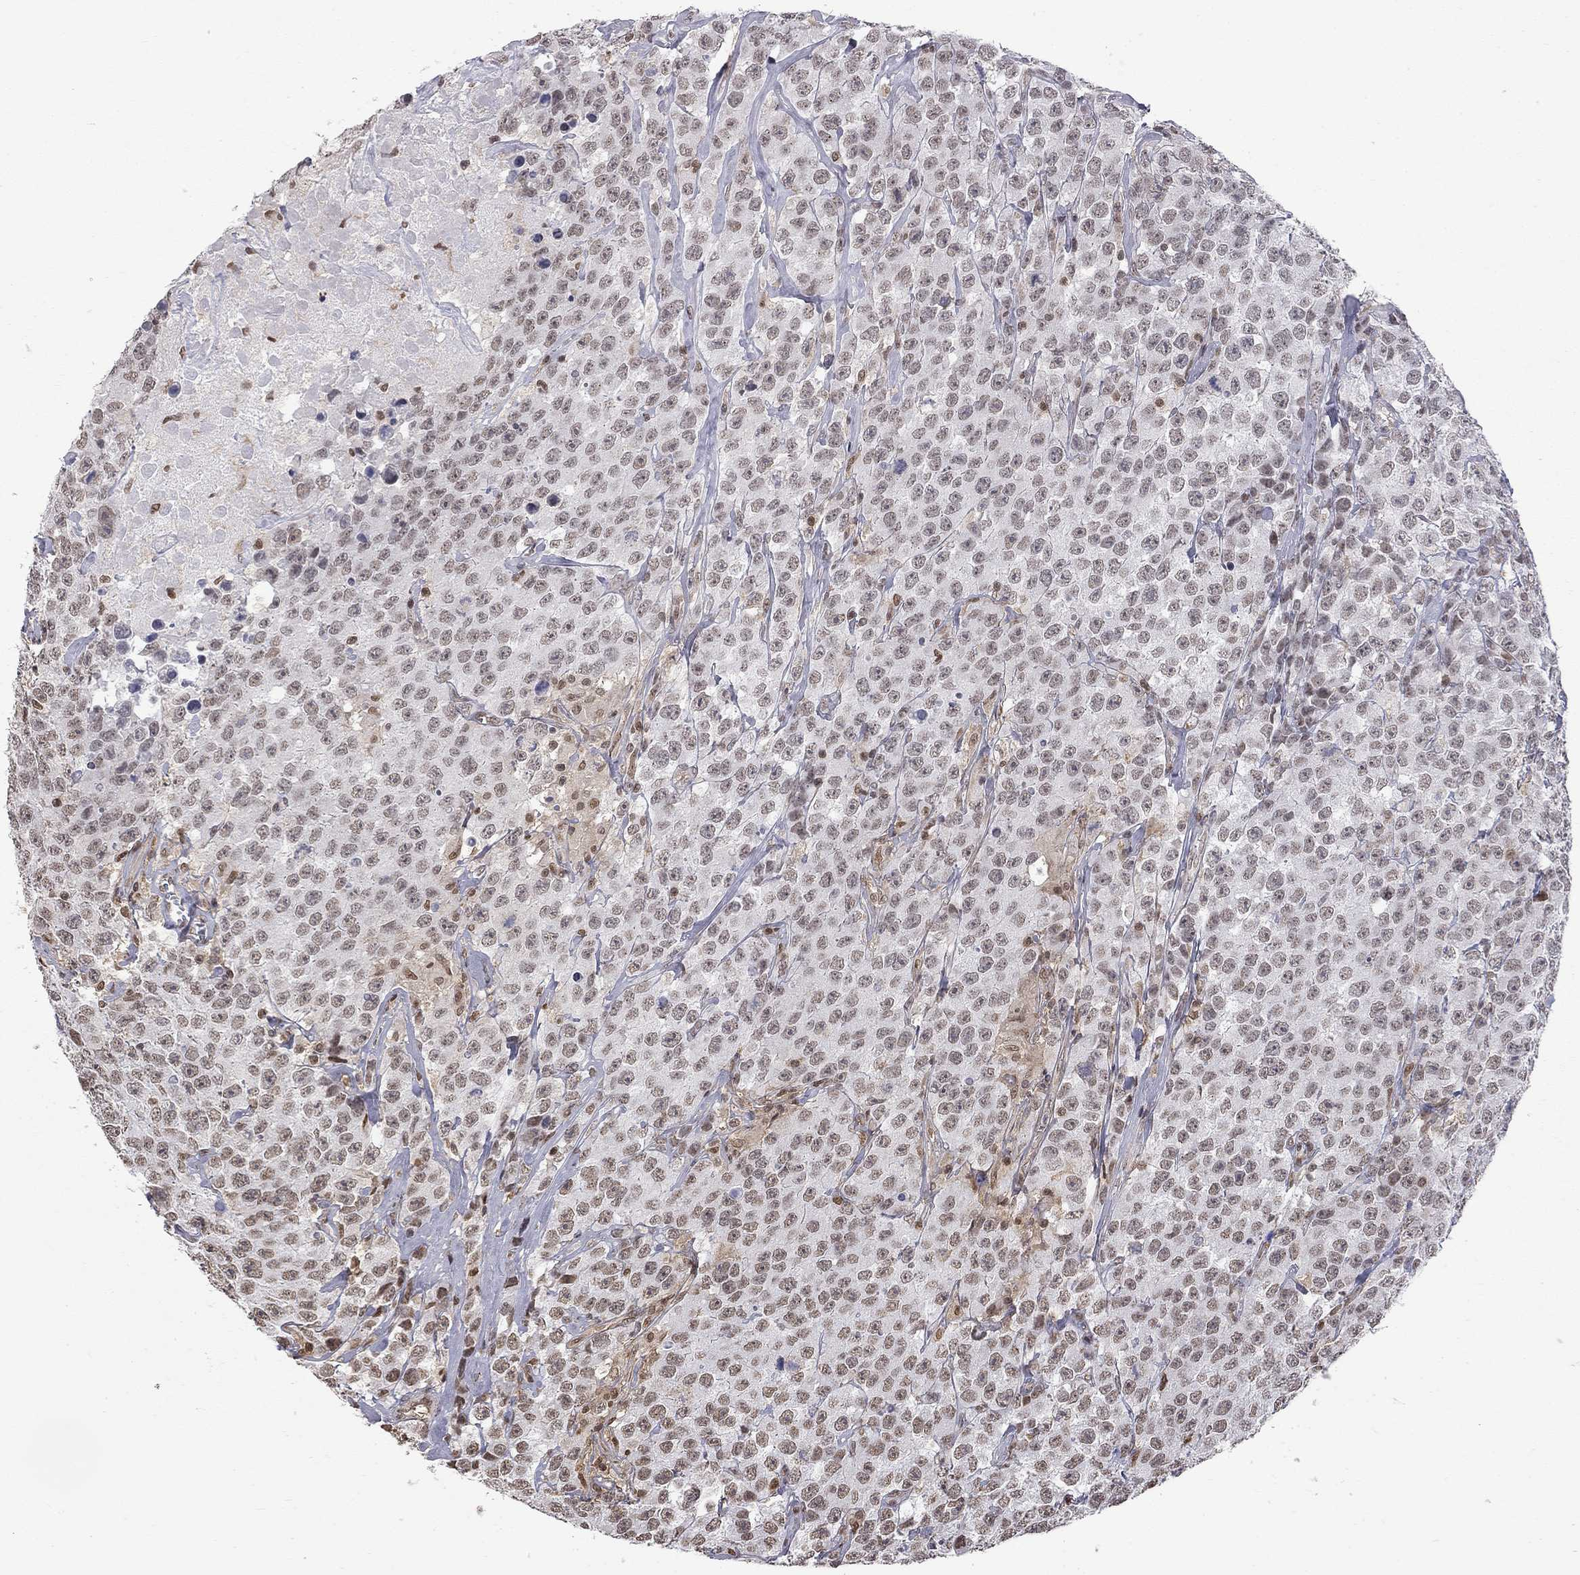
{"staining": {"intensity": "weak", "quantity": "<25%", "location": "nuclear"}, "tissue": "testis cancer", "cell_type": "Tumor cells", "image_type": "cancer", "snomed": [{"axis": "morphology", "description": "Seminoma, NOS"}, {"axis": "topography", "description": "Testis"}], "caption": "IHC of testis cancer exhibits no expression in tumor cells.", "gene": "RFWD3", "patient": {"sex": "male", "age": 59}}